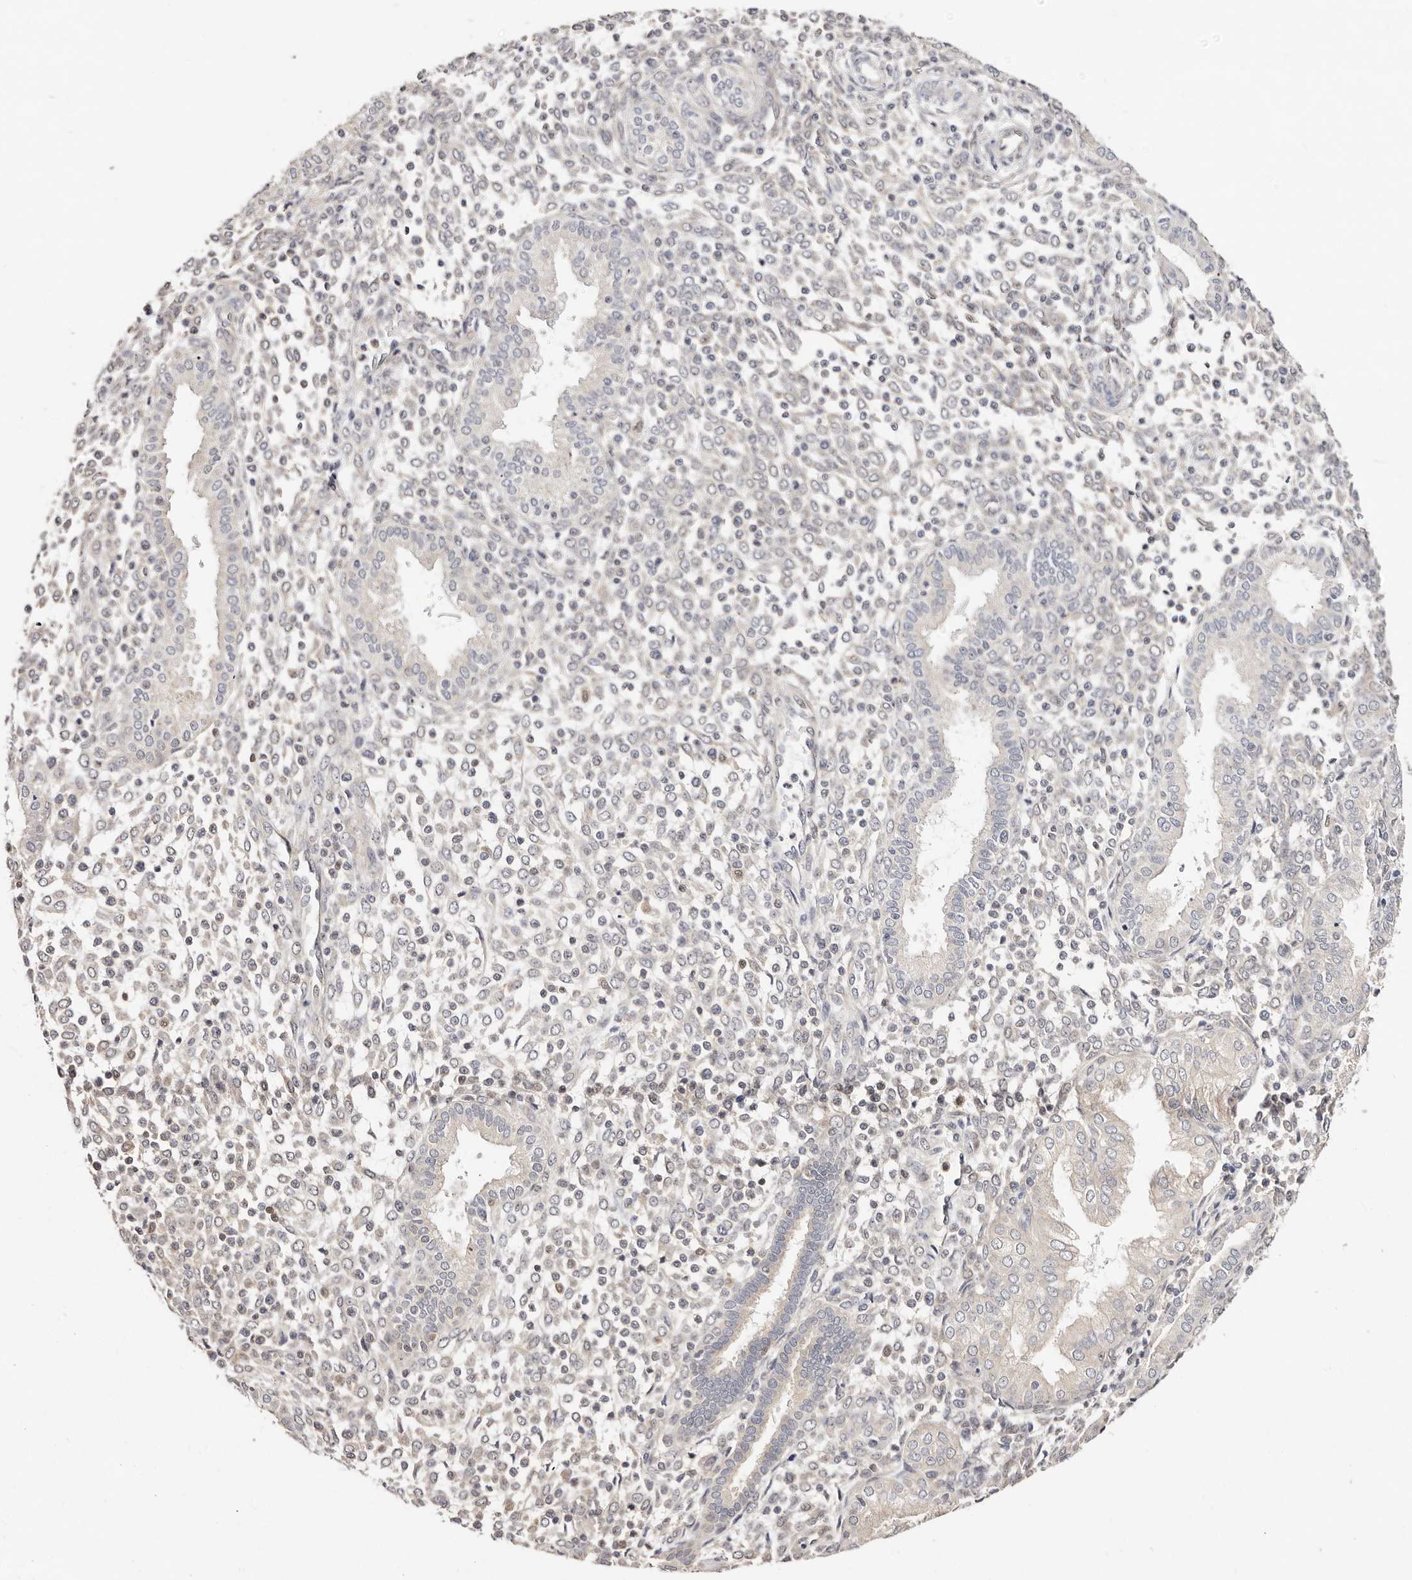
{"staining": {"intensity": "negative", "quantity": "none", "location": "none"}, "tissue": "endometrium", "cell_type": "Cells in endometrial stroma", "image_type": "normal", "snomed": [{"axis": "morphology", "description": "Normal tissue, NOS"}, {"axis": "topography", "description": "Endometrium"}], "caption": "Micrograph shows no protein positivity in cells in endometrial stroma of benign endometrium.", "gene": "STAT5A", "patient": {"sex": "female", "age": 53}}